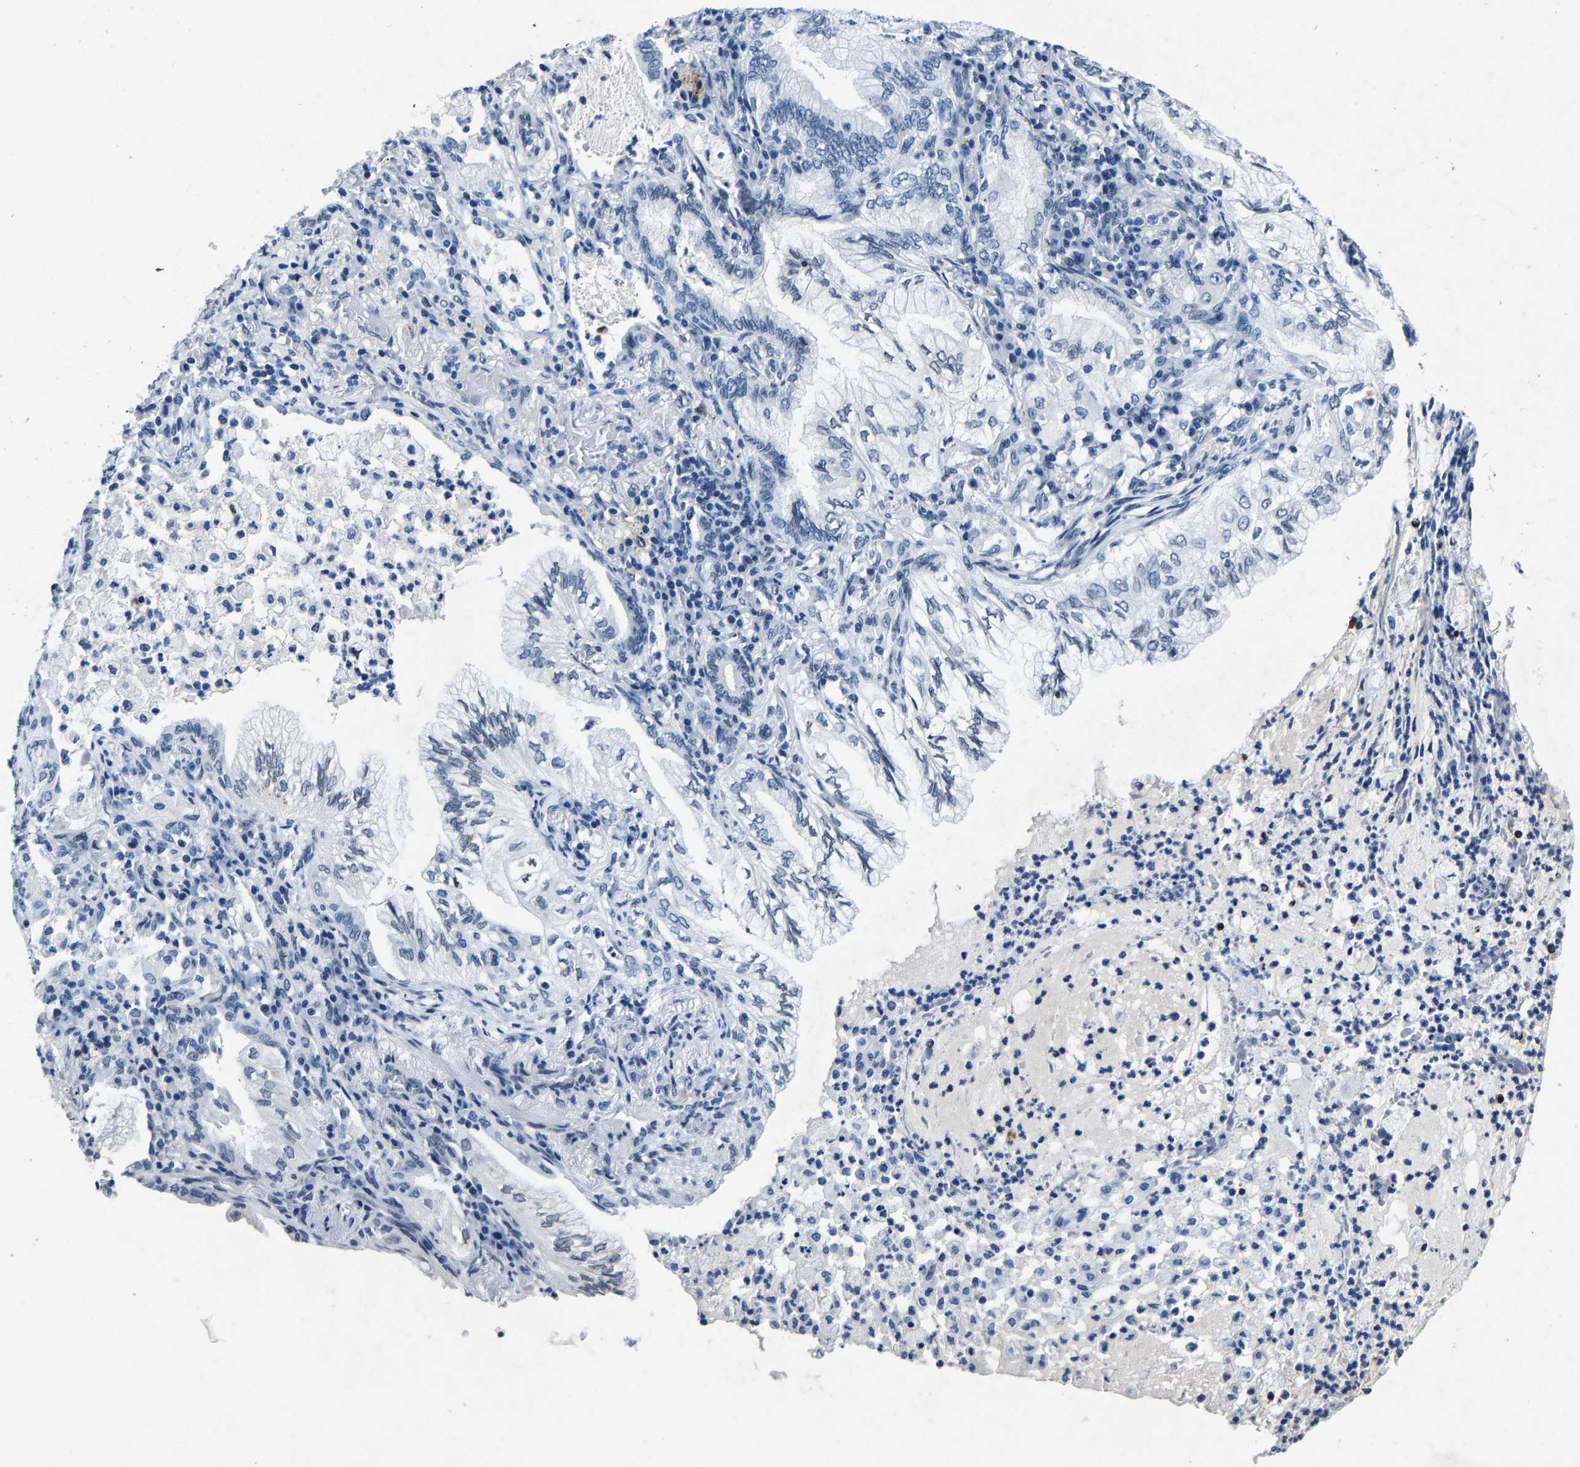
{"staining": {"intensity": "weak", "quantity": "<25%", "location": "nuclear"}, "tissue": "lung cancer", "cell_type": "Tumor cells", "image_type": "cancer", "snomed": [{"axis": "morphology", "description": "Adenocarcinoma, NOS"}, {"axis": "topography", "description": "Lung"}], "caption": "Tumor cells are negative for brown protein staining in lung cancer.", "gene": "UBN2", "patient": {"sex": "female", "age": 70}}